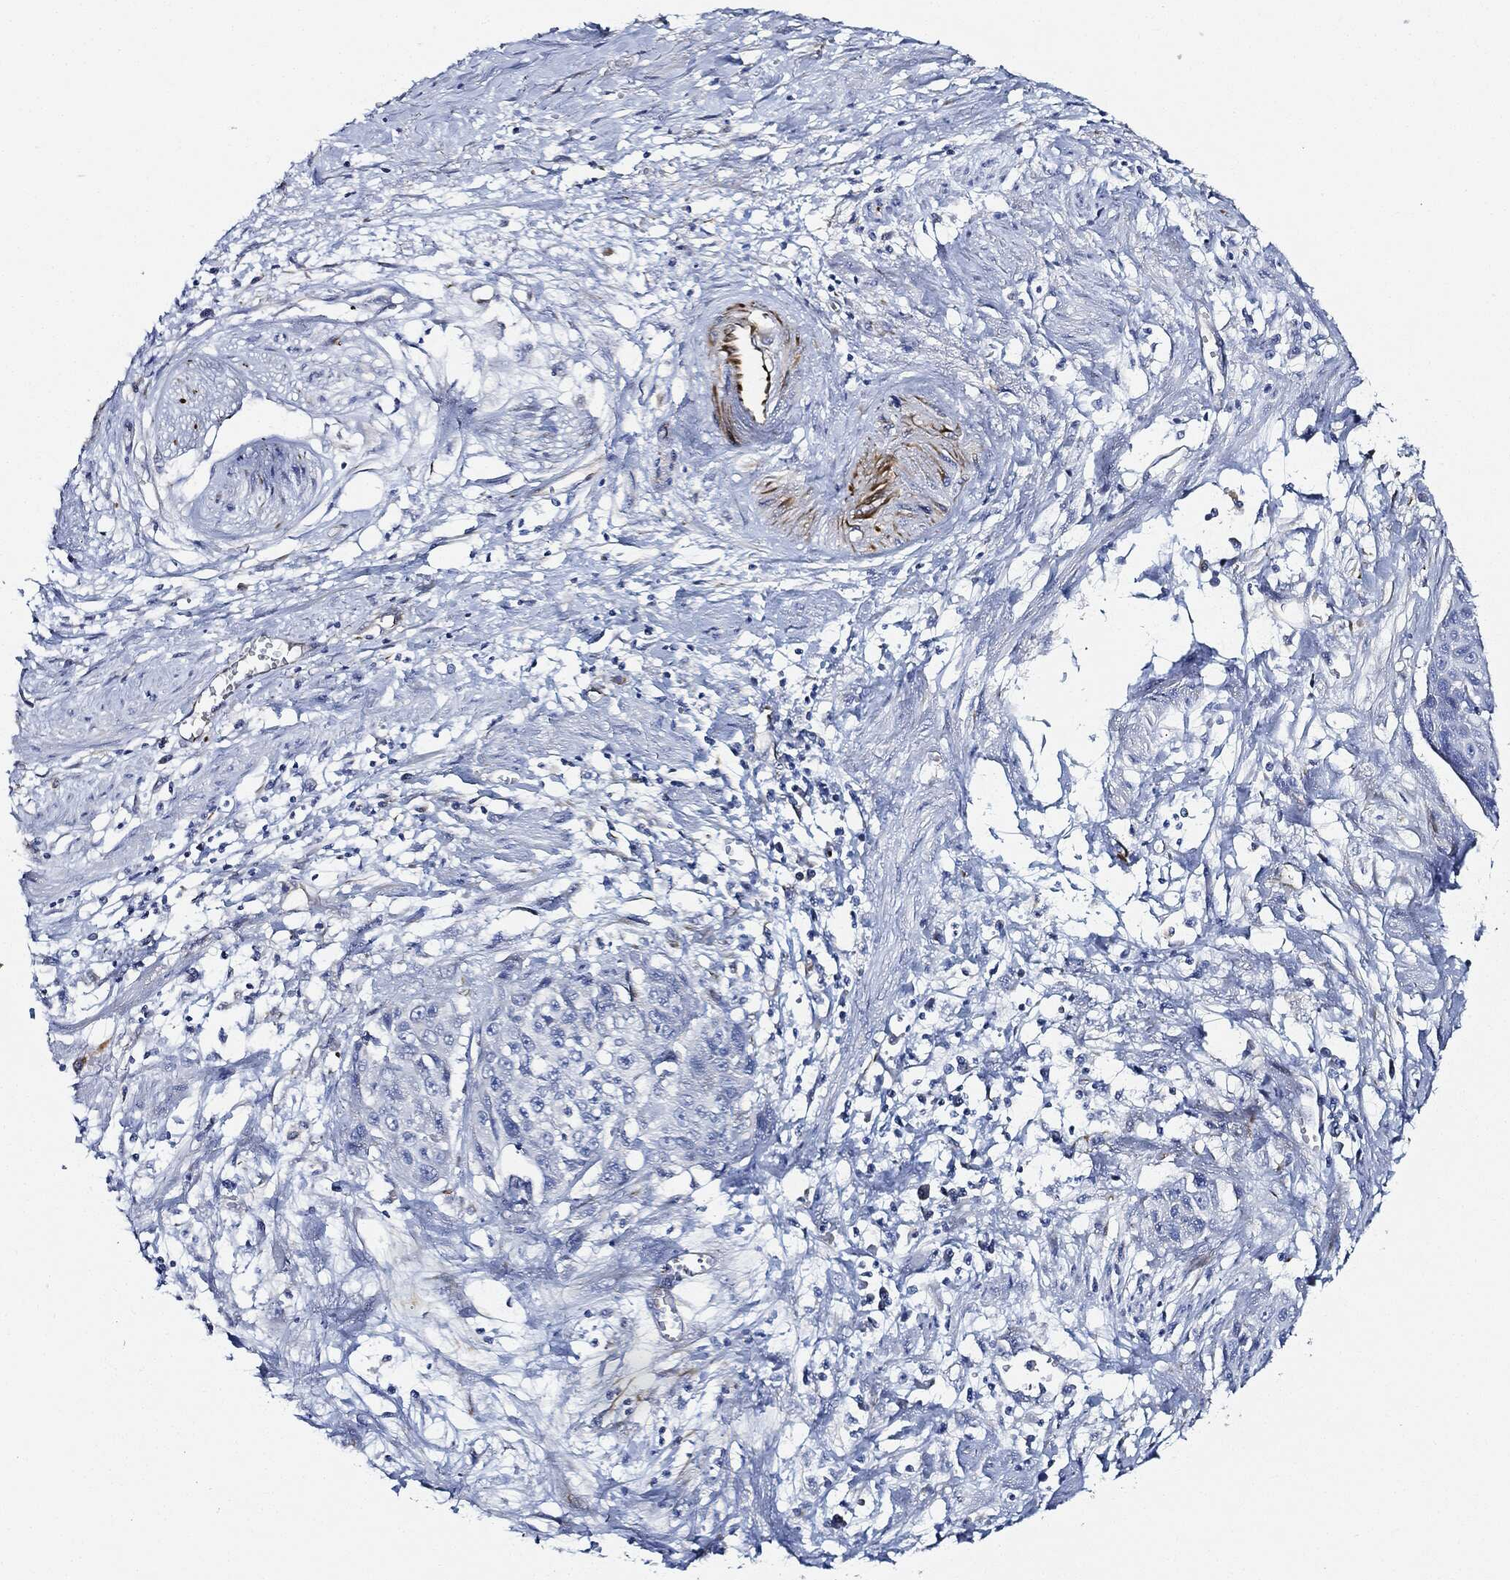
{"staining": {"intensity": "negative", "quantity": "none", "location": "none"}, "tissue": "cervical cancer", "cell_type": "Tumor cells", "image_type": "cancer", "snomed": [{"axis": "morphology", "description": "Squamous cell carcinoma, NOS"}, {"axis": "topography", "description": "Cervix"}], "caption": "Tumor cells show no significant staining in squamous cell carcinoma (cervical). (DAB immunohistochemistry (IHC), high magnification).", "gene": "THSD1", "patient": {"sex": "female", "age": 58}}